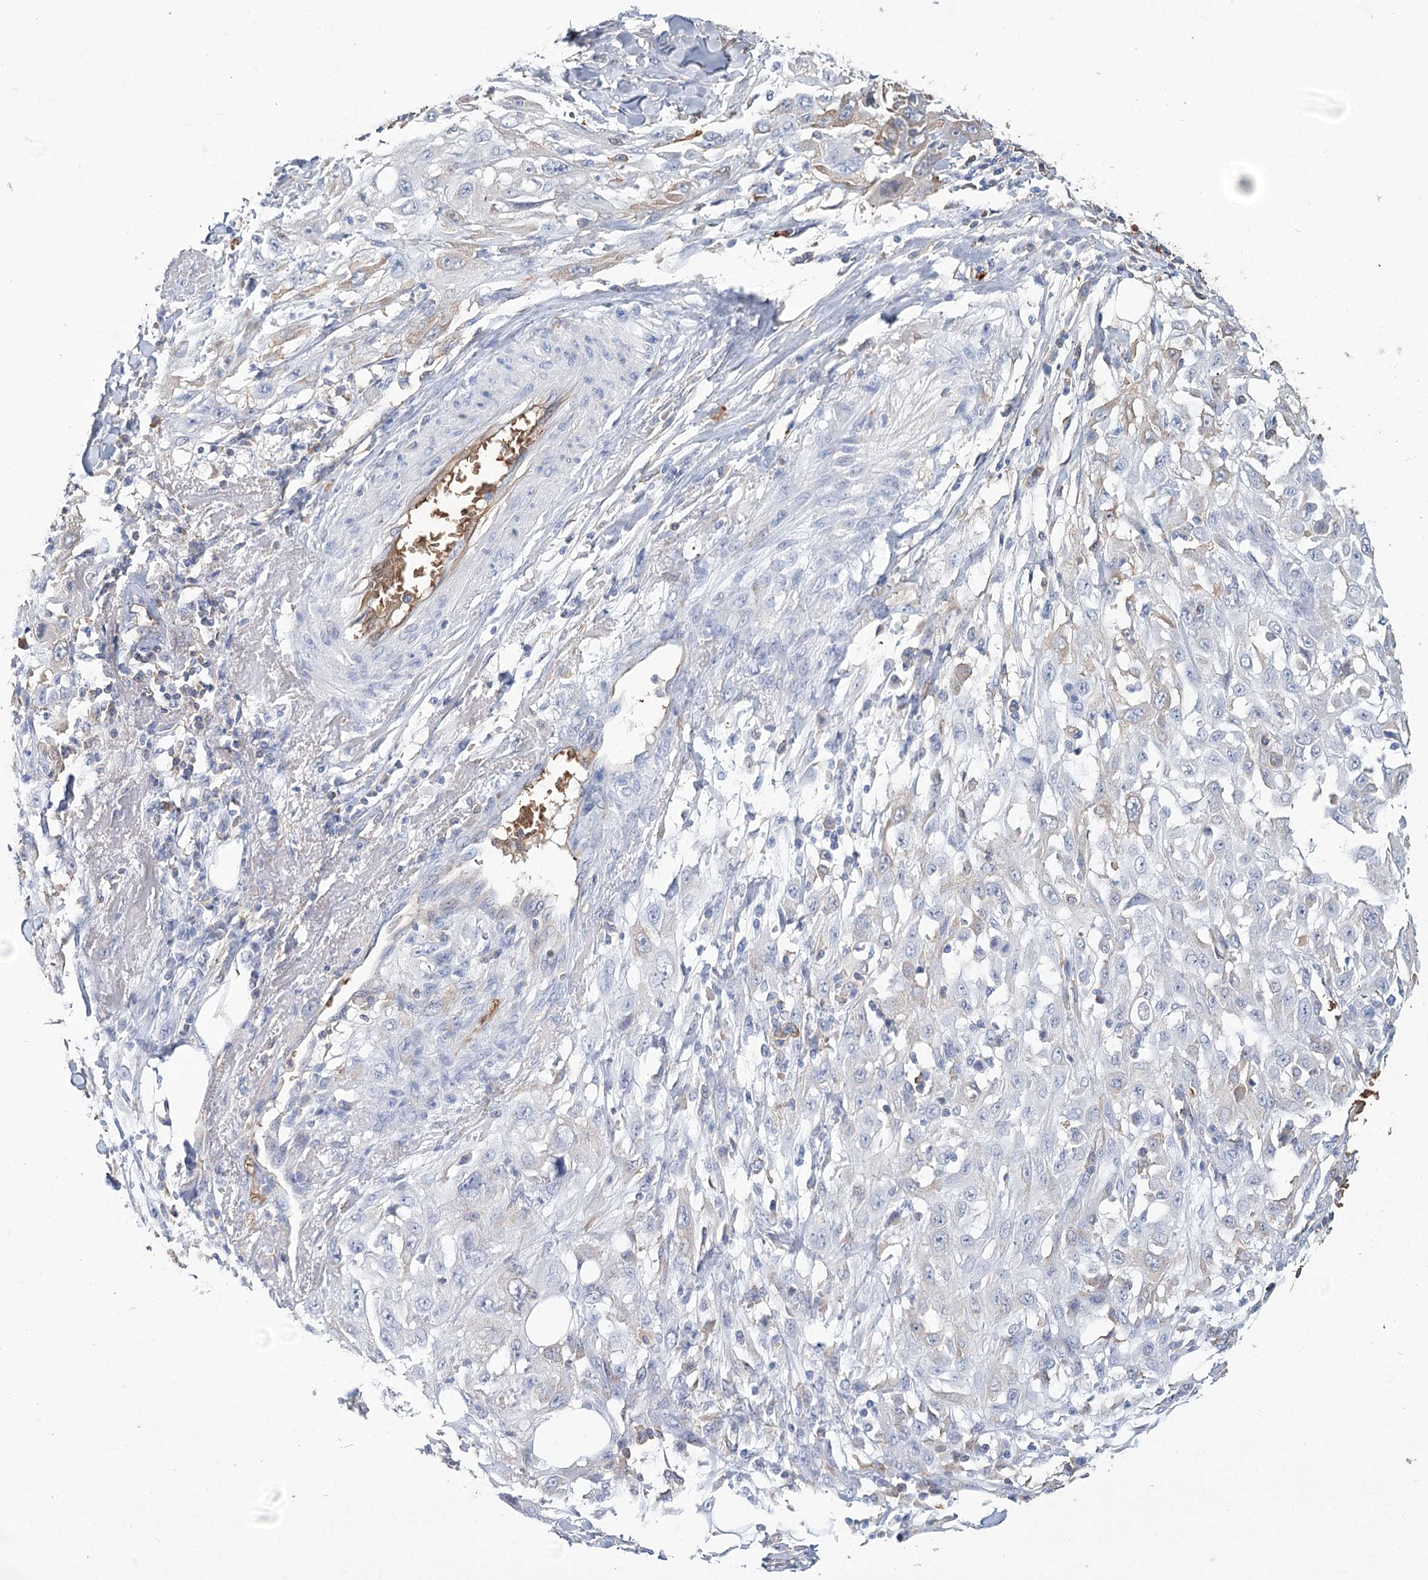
{"staining": {"intensity": "negative", "quantity": "none", "location": "none"}, "tissue": "skin cancer", "cell_type": "Tumor cells", "image_type": "cancer", "snomed": [{"axis": "morphology", "description": "Squamous cell carcinoma, NOS"}, {"axis": "topography", "description": "Skin"}], "caption": "Histopathology image shows no significant protein expression in tumor cells of squamous cell carcinoma (skin).", "gene": "HBA1", "patient": {"sex": "male", "age": 75}}